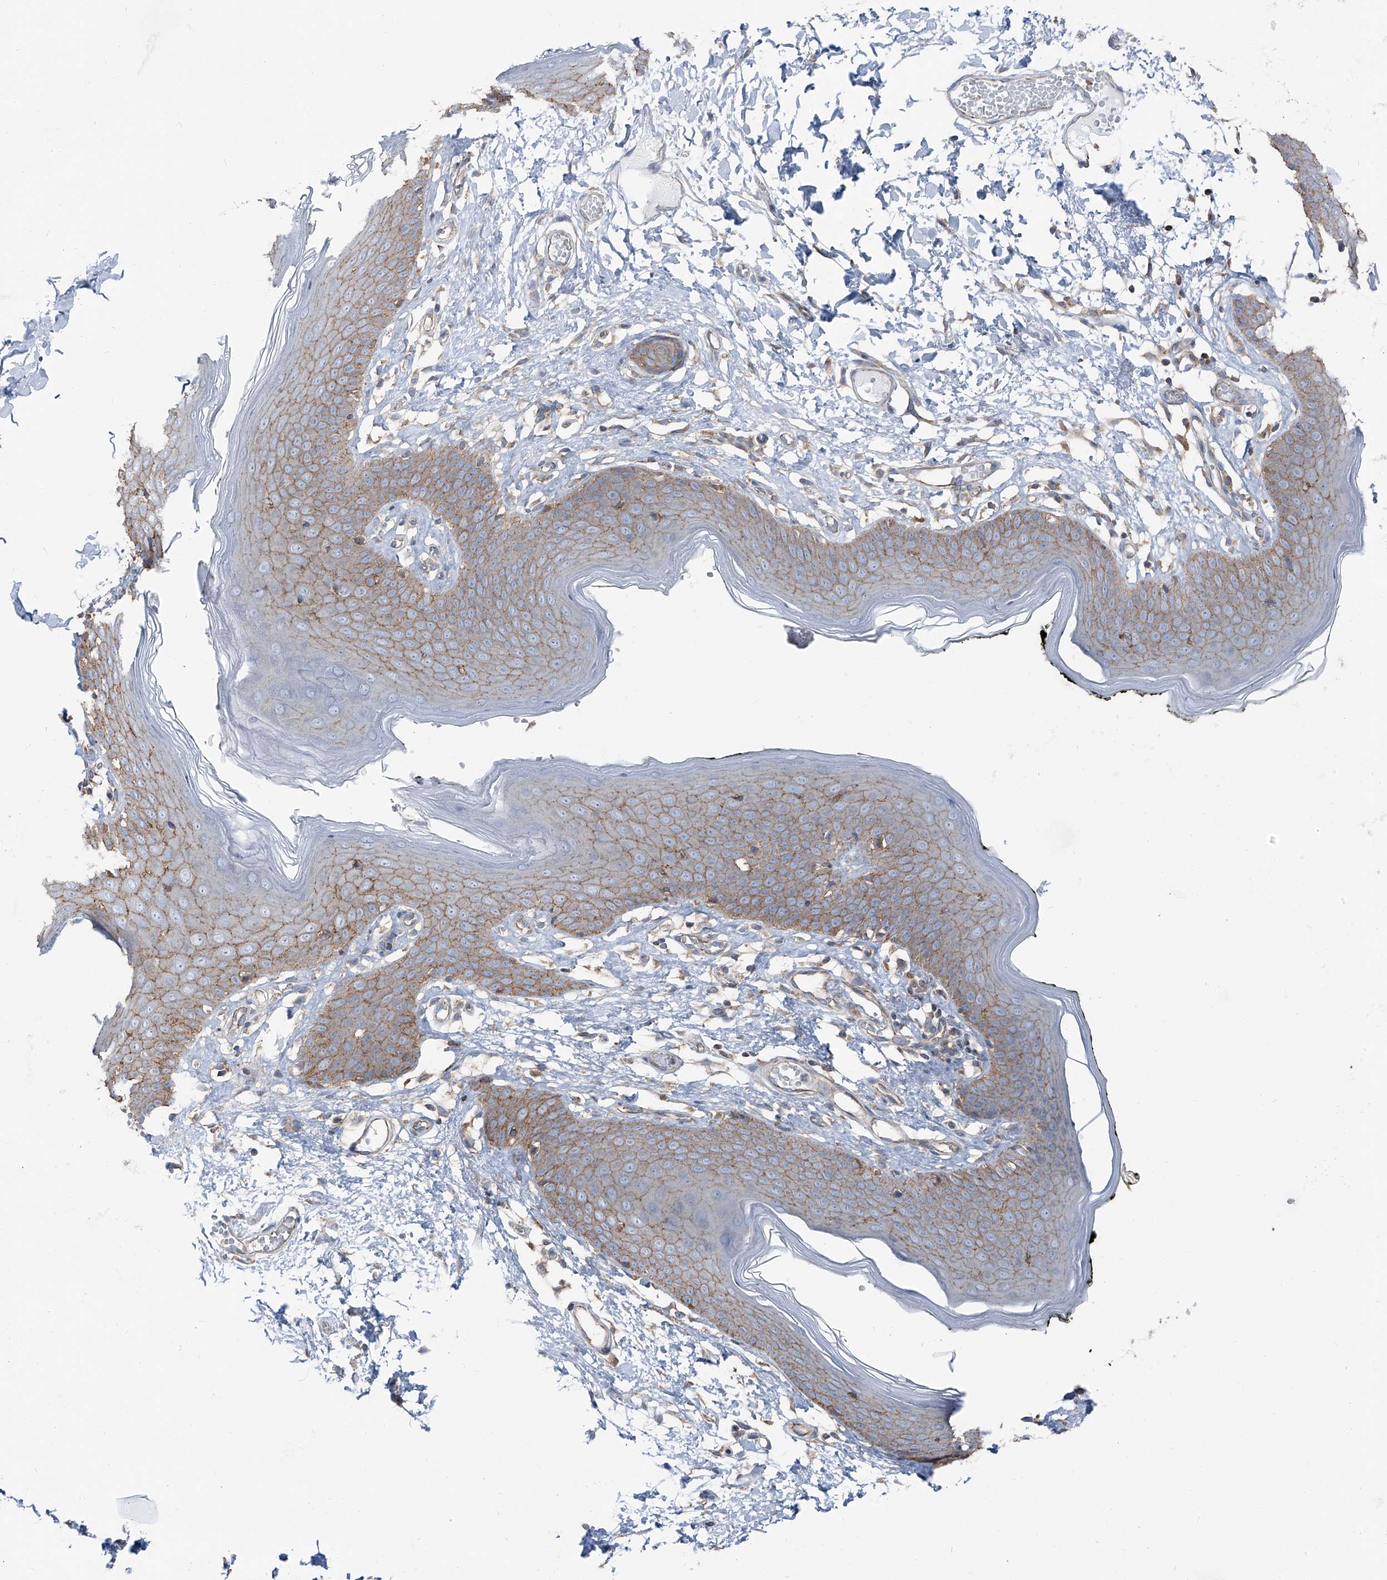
{"staining": {"intensity": "moderate", "quantity": "25%-75%", "location": "cytoplasmic/membranous"}, "tissue": "skin", "cell_type": "Epidermal cells", "image_type": "normal", "snomed": [{"axis": "morphology", "description": "Normal tissue, NOS"}, {"axis": "morphology", "description": "Inflammation, NOS"}, {"axis": "topography", "description": "Vulva"}], "caption": "High-magnification brightfield microscopy of benign skin stained with DAB (3,3'-diaminobenzidine) (brown) and counterstained with hematoxylin (blue). epidermal cells exhibit moderate cytoplasmic/membranous staining is identified in approximately25%-75% of cells. The protein of interest is shown in brown color, while the nuclei are stained blue.", "gene": "GPR142", "patient": {"sex": "female", "age": 84}}